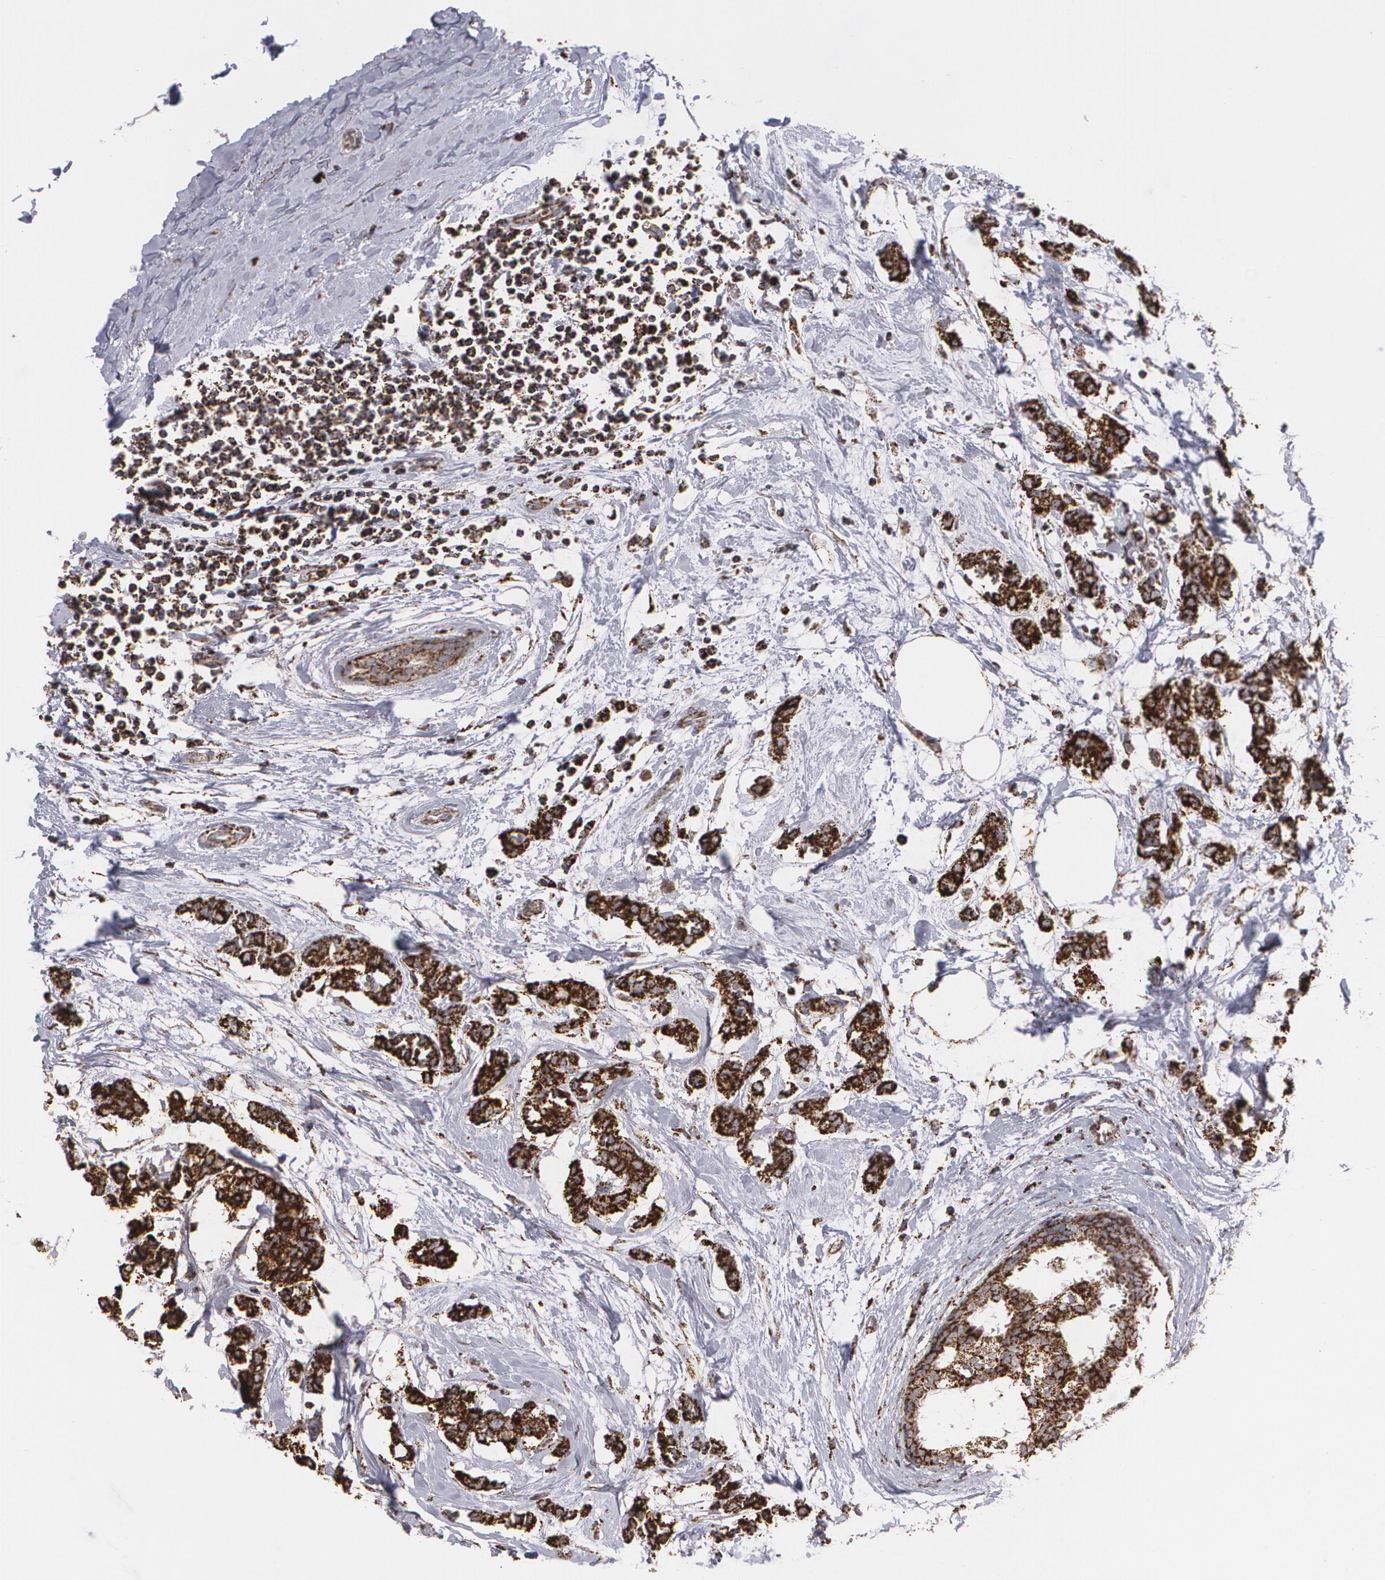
{"staining": {"intensity": "strong", "quantity": ">75%", "location": "cytoplasmic/membranous"}, "tissue": "breast cancer", "cell_type": "Tumor cells", "image_type": "cancer", "snomed": [{"axis": "morphology", "description": "Duct carcinoma"}, {"axis": "topography", "description": "Breast"}], "caption": "Approximately >75% of tumor cells in human breast cancer (invasive ductal carcinoma) show strong cytoplasmic/membranous protein staining as visualized by brown immunohistochemical staining.", "gene": "HSPD1", "patient": {"sex": "female", "age": 84}}